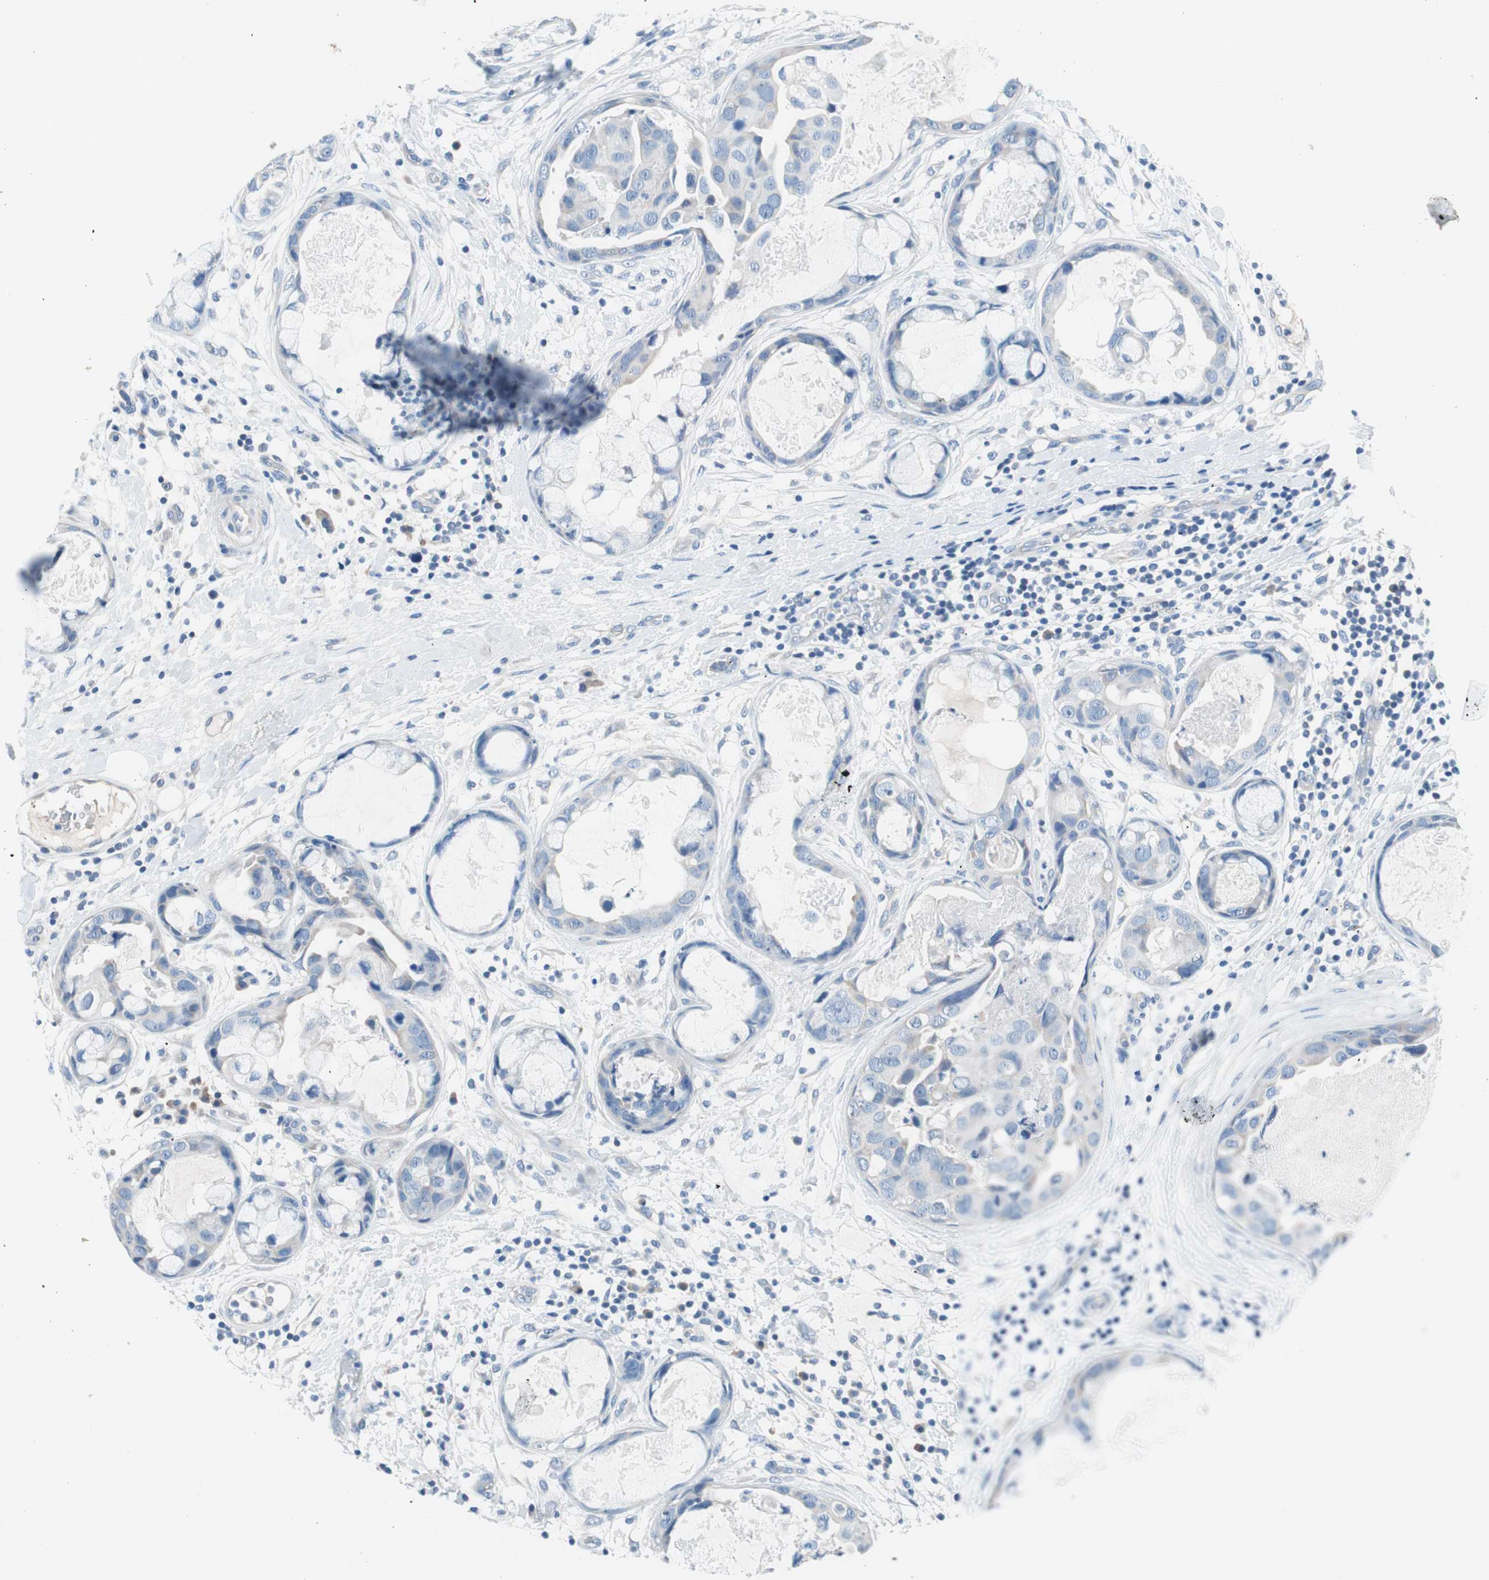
{"staining": {"intensity": "negative", "quantity": "none", "location": "none"}, "tissue": "breast cancer", "cell_type": "Tumor cells", "image_type": "cancer", "snomed": [{"axis": "morphology", "description": "Duct carcinoma"}, {"axis": "topography", "description": "Breast"}], "caption": "Breast cancer stained for a protein using immunohistochemistry displays no positivity tumor cells.", "gene": "EVA1A", "patient": {"sex": "female", "age": 40}}